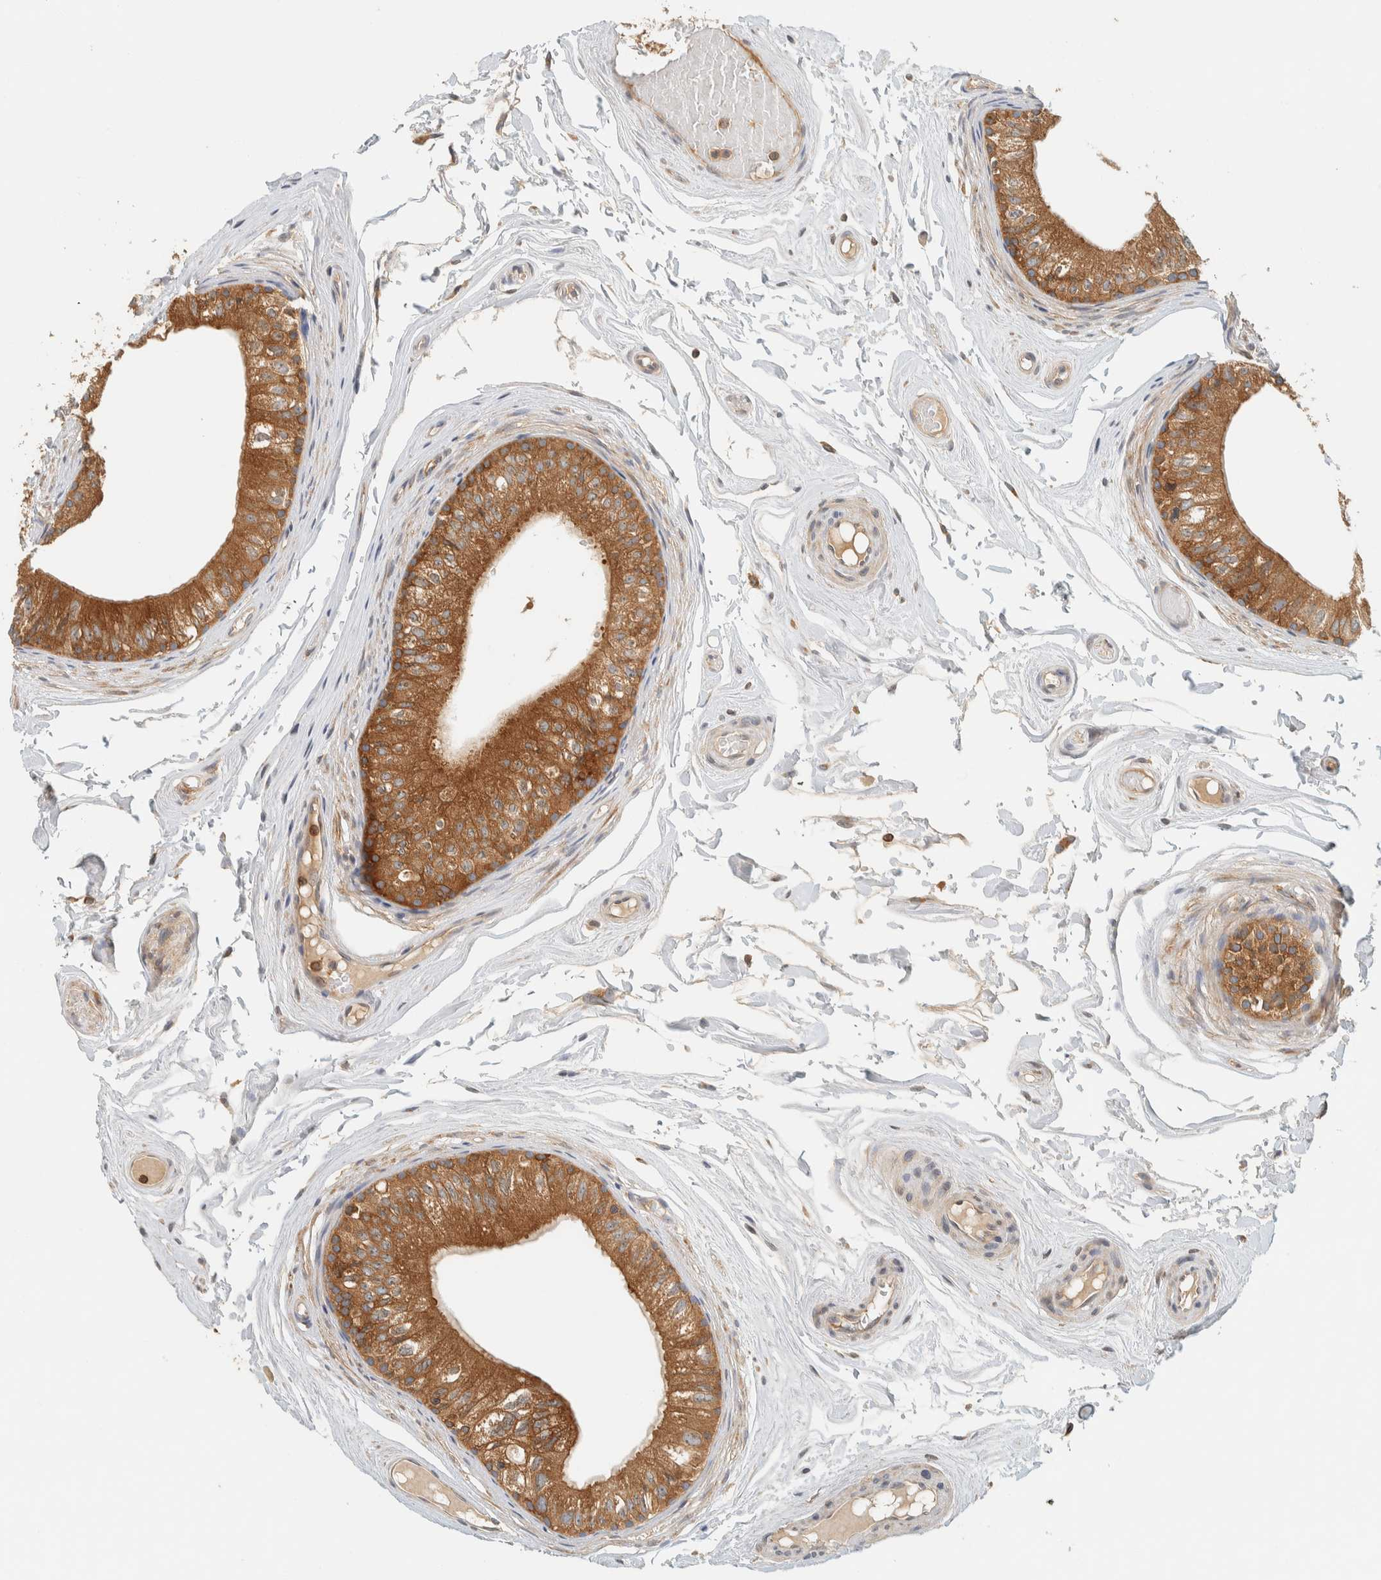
{"staining": {"intensity": "strong", "quantity": ">75%", "location": "cytoplasmic/membranous"}, "tissue": "epididymis", "cell_type": "Glandular cells", "image_type": "normal", "snomed": [{"axis": "morphology", "description": "Normal tissue, NOS"}, {"axis": "topography", "description": "Epididymis"}], "caption": "Immunohistochemical staining of benign human epididymis shows high levels of strong cytoplasmic/membranous positivity in approximately >75% of glandular cells. Nuclei are stained in blue.", "gene": "ARFGEF1", "patient": {"sex": "male", "age": 79}}